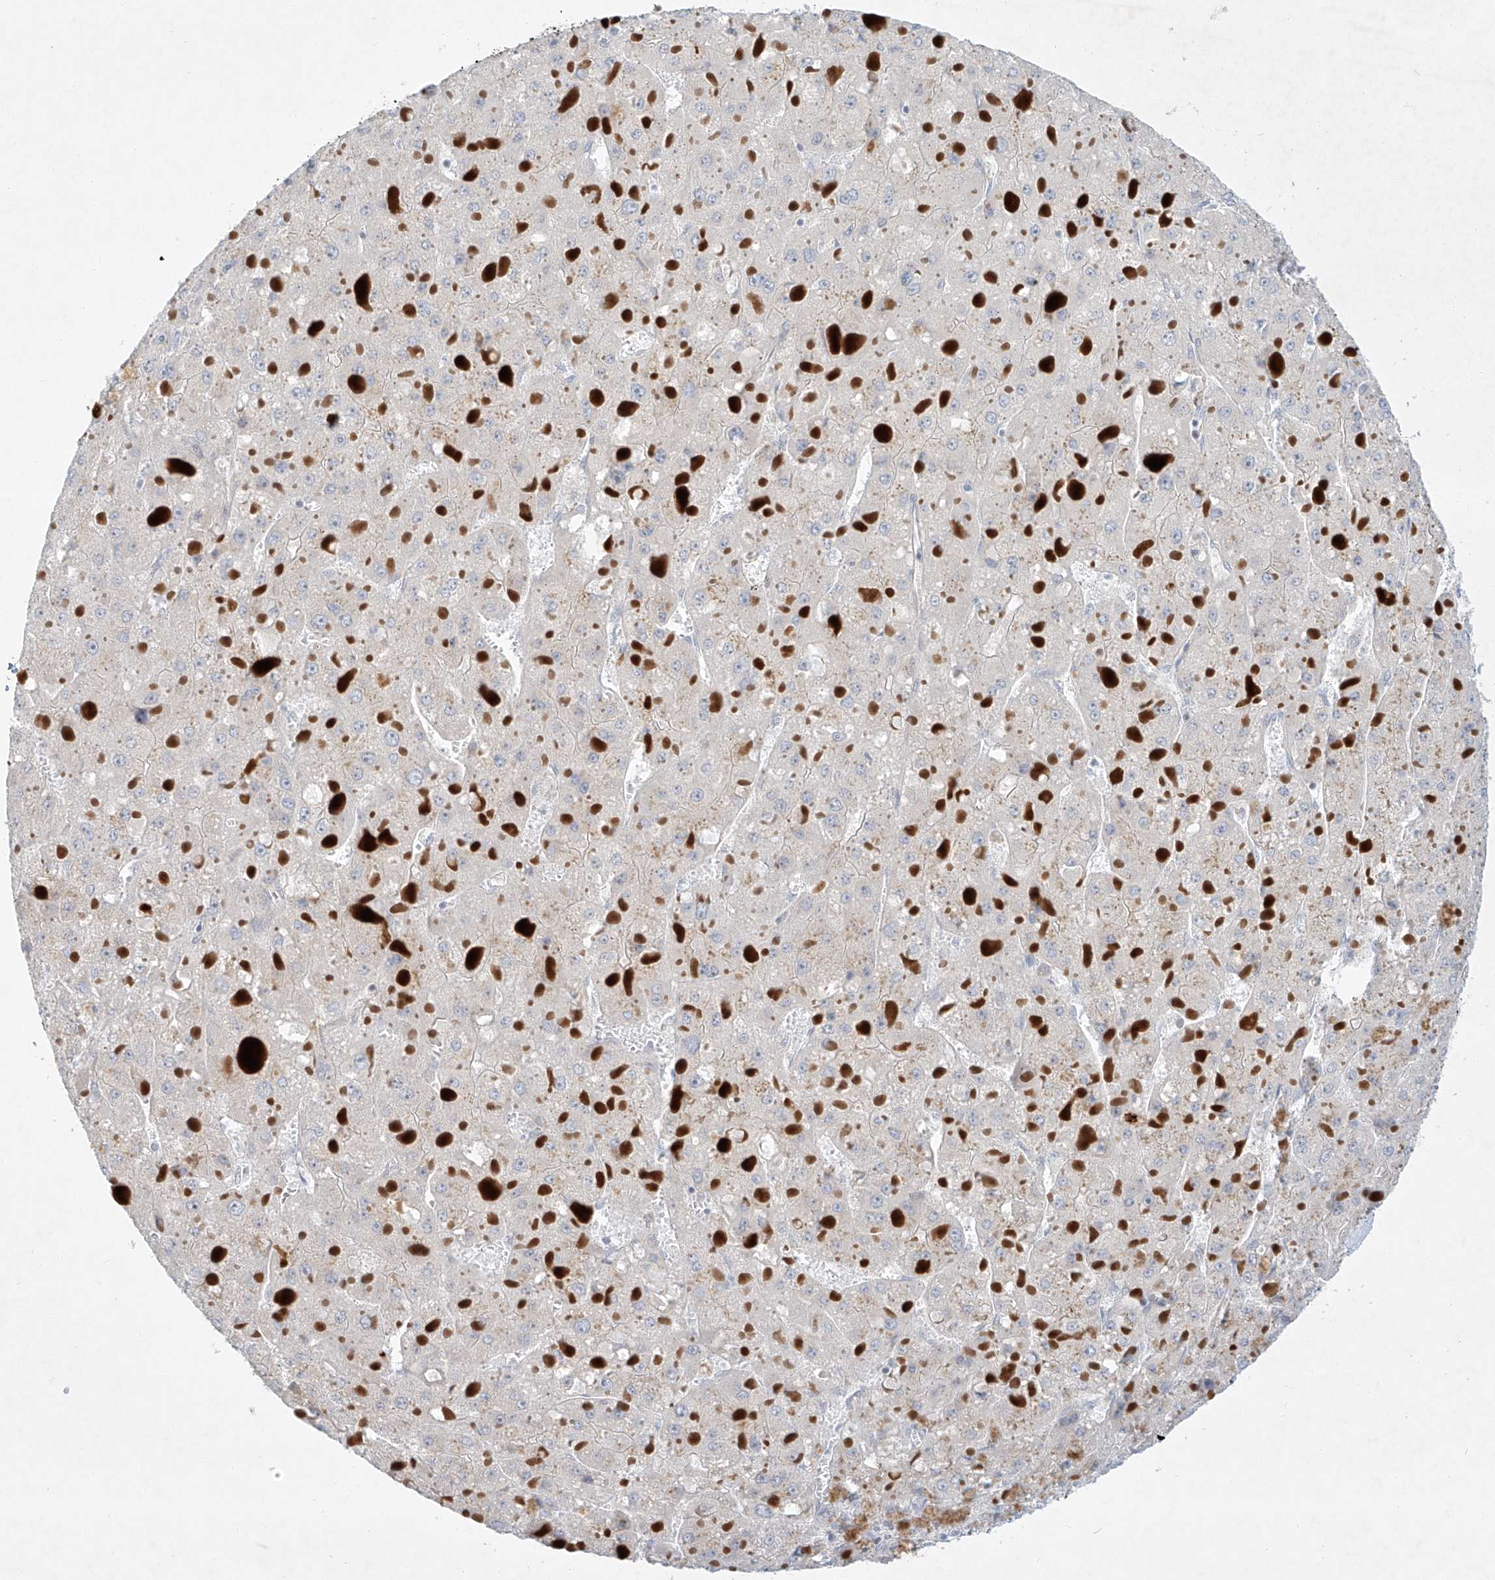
{"staining": {"intensity": "negative", "quantity": "none", "location": "none"}, "tissue": "liver cancer", "cell_type": "Tumor cells", "image_type": "cancer", "snomed": [{"axis": "morphology", "description": "Carcinoma, Hepatocellular, NOS"}, {"axis": "topography", "description": "Liver"}], "caption": "This is an immunohistochemistry (IHC) photomicrograph of human liver hepatocellular carcinoma. There is no staining in tumor cells.", "gene": "PAK6", "patient": {"sex": "female", "age": 73}}